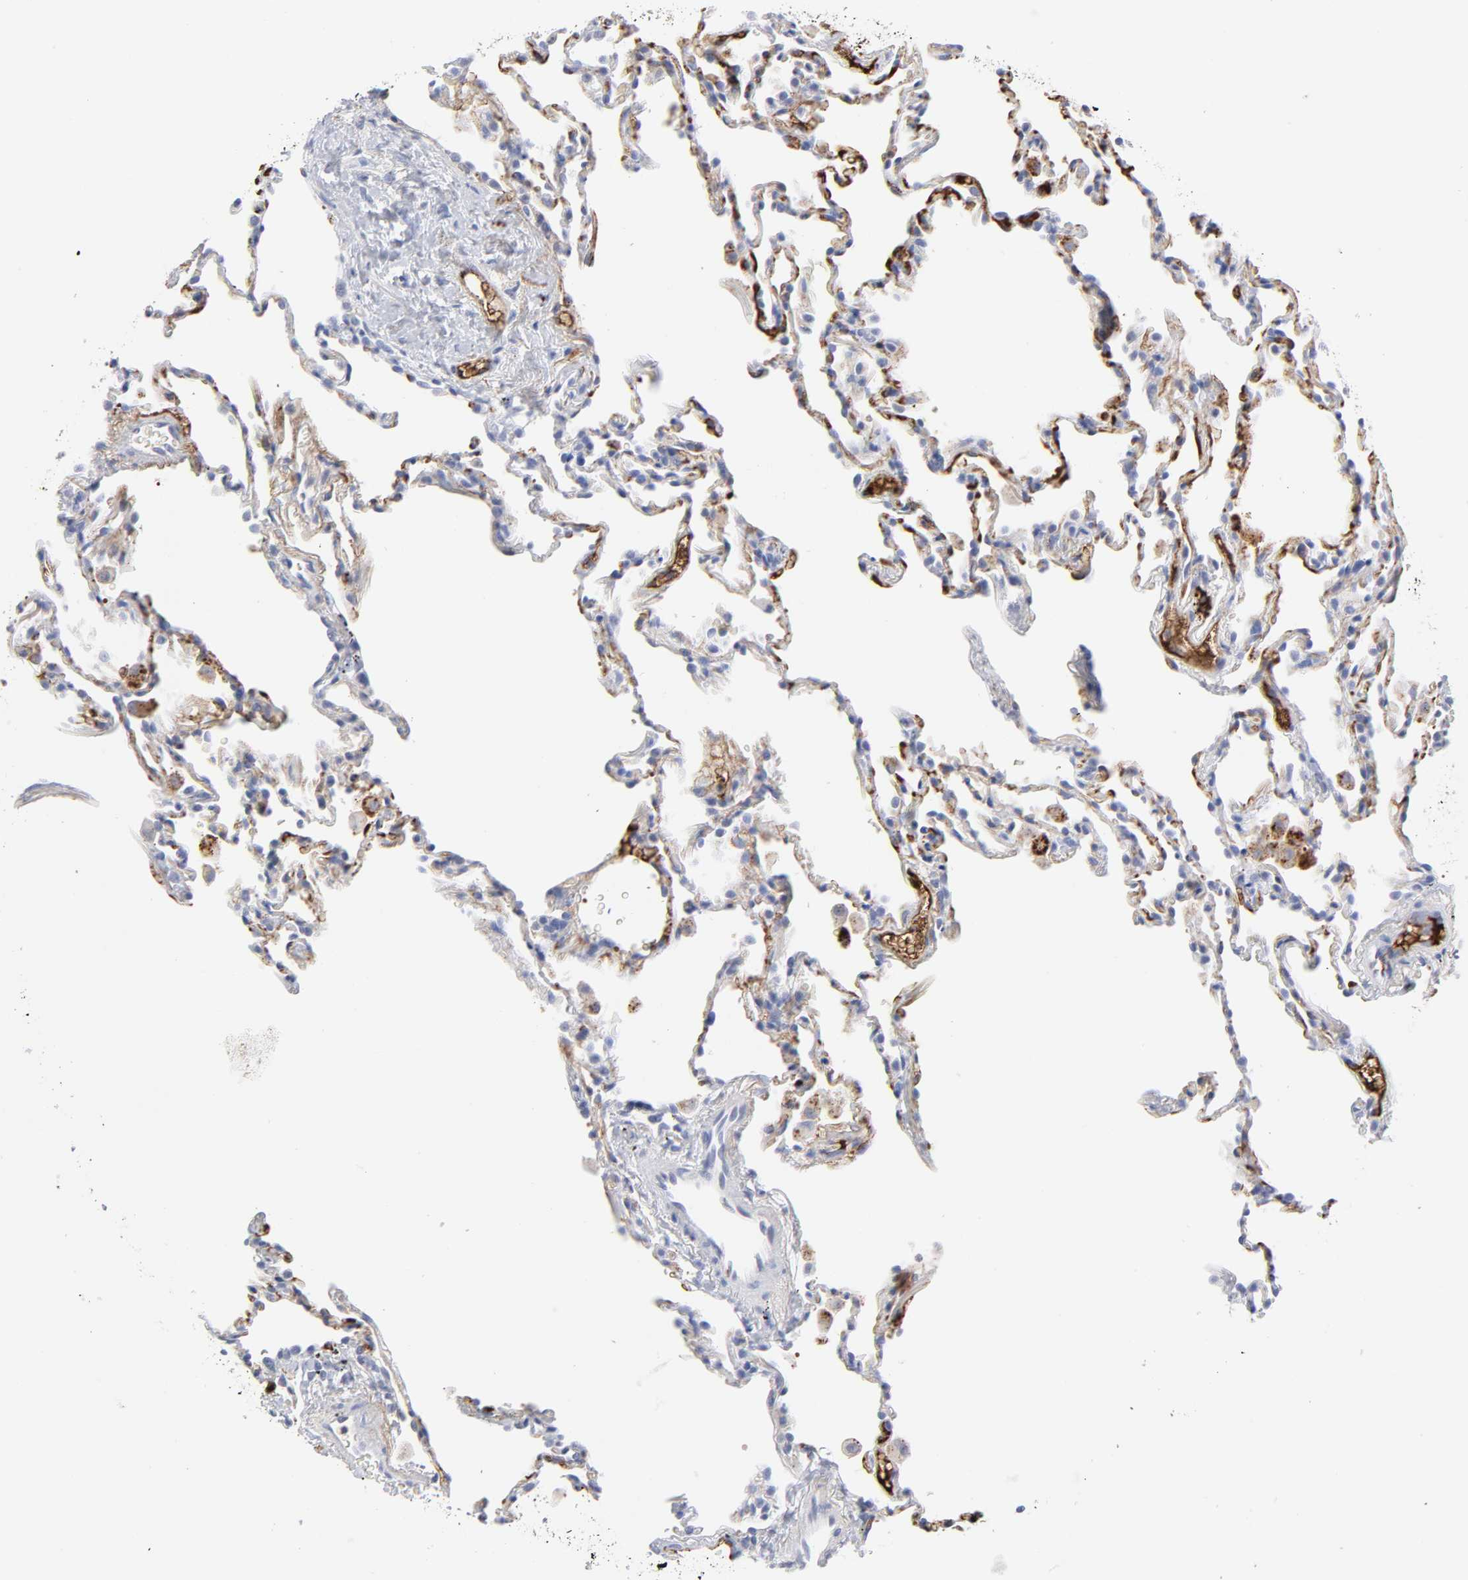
{"staining": {"intensity": "negative", "quantity": "none", "location": "none"}, "tissue": "lung", "cell_type": "Alveolar cells", "image_type": "normal", "snomed": [{"axis": "morphology", "description": "Normal tissue, NOS"}, {"axis": "morphology", "description": "Soft tissue tumor metastatic"}, {"axis": "topography", "description": "Lung"}], "caption": "IHC of benign human lung exhibits no positivity in alveolar cells.", "gene": "PLAT", "patient": {"sex": "male", "age": 59}}